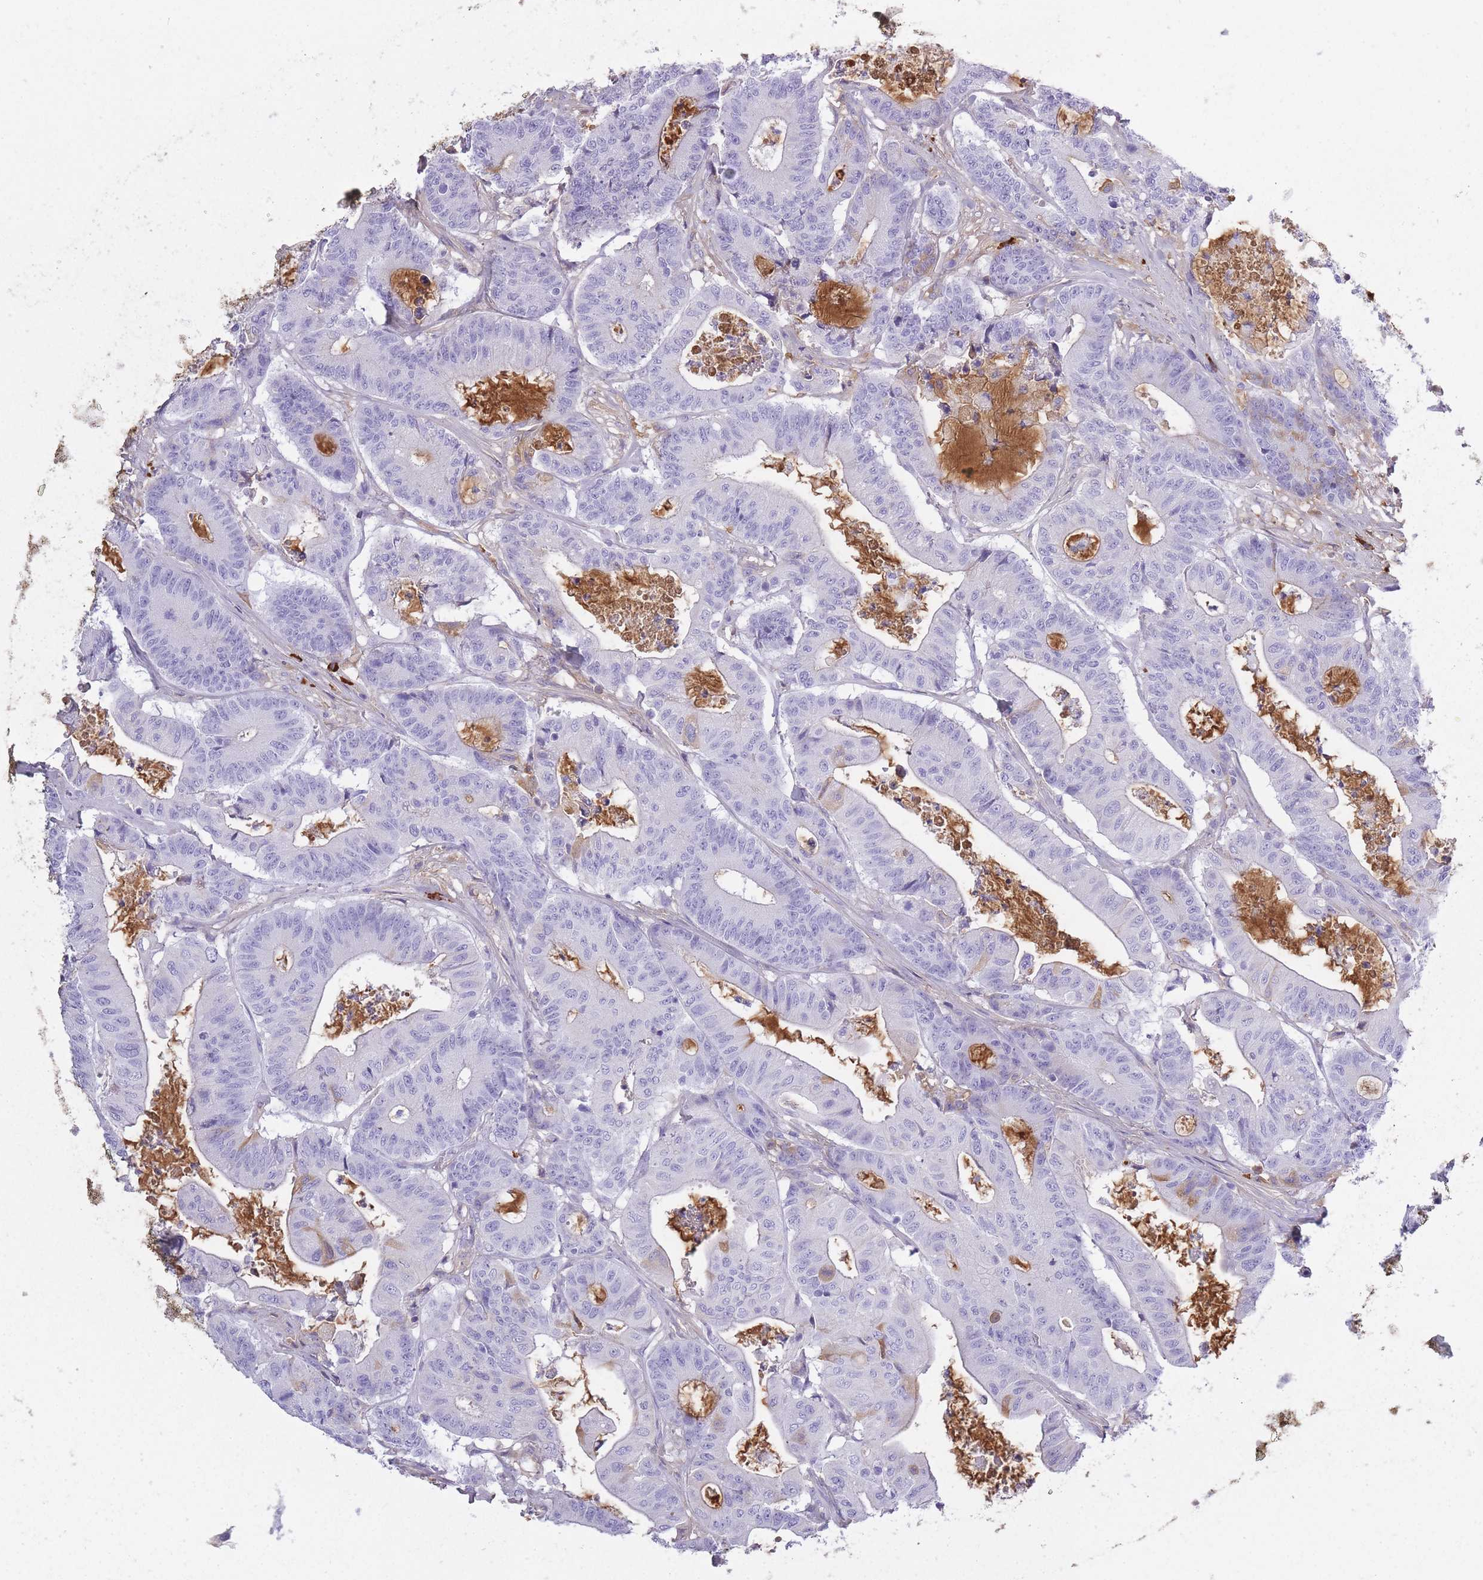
{"staining": {"intensity": "negative", "quantity": "none", "location": "none"}, "tissue": "colorectal cancer", "cell_type": "Tumor cells", "image_type": "cancer", "snomed": [{"axis": "morphology", "description": "Adenocarcinoma, NOS"}, {"axis": "topography", "description": "Colon"}], "caption": "This photomicrograph is of colorectal cancer (adenocarcinoma) stained with immunohistochemistry to label a protein in brown with the nuclei are counter-stained blue. There is no staining in tumor cells. The staining was performed using DAB to visualize the protein expression in brown, while the nuclei were stained in blue with hematoxylin (Magnification: 20x).", "gene": "IGKV1D-42", "patient": {"sex": "female", "age": 84}}